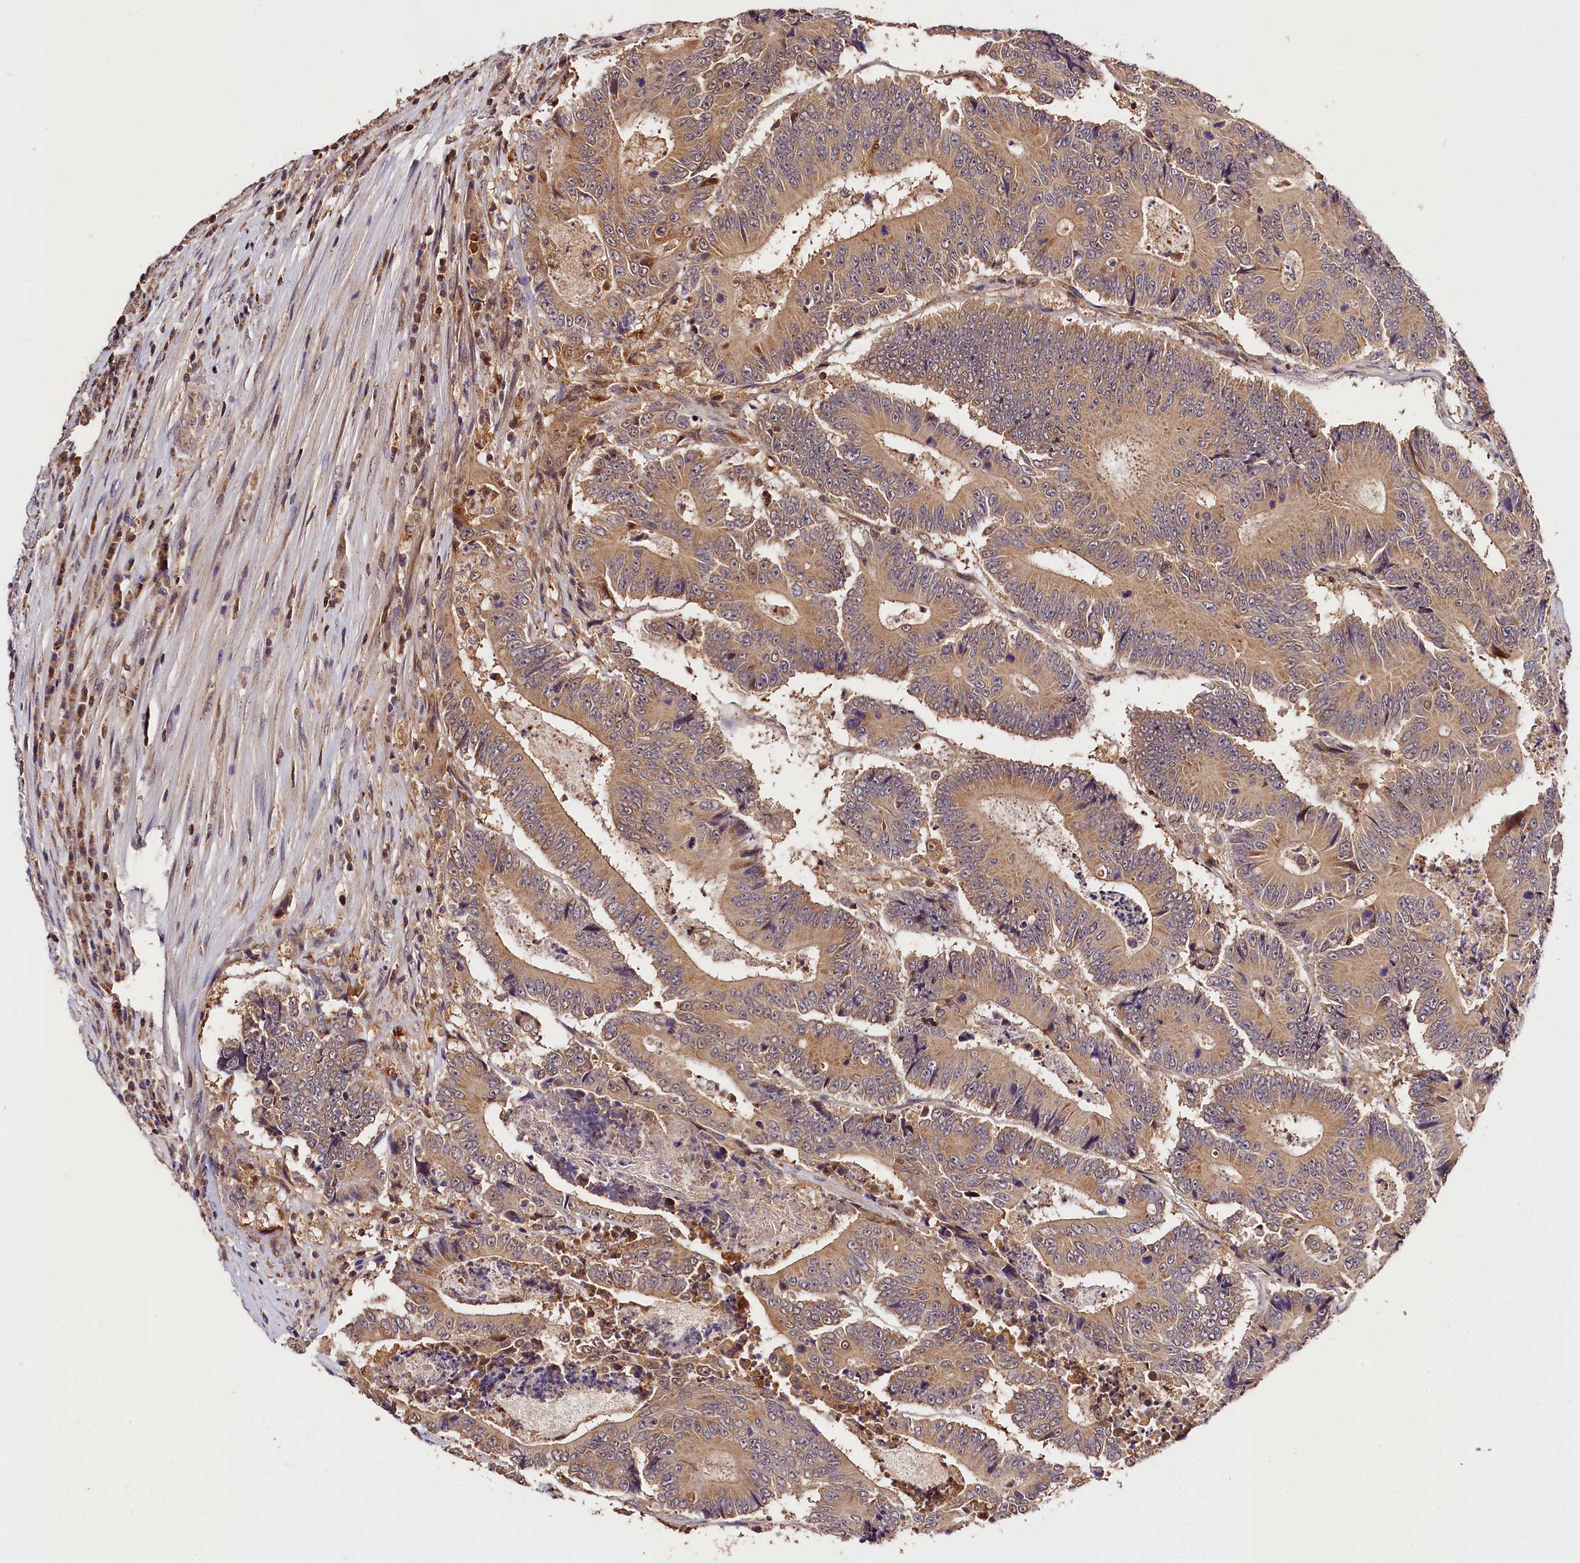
{"staining": {"intensity": "moderate", "quantity": ">75%", "location": "cytoplasmic/membranous"}, "tissue": "colorectal cancer", "cell_type": "Tumor cells", "image_type": "cancer", "snomed": [{"axis": "morphology", "description": "Adenocarcinoma, NOS"}, {"axis": "topography", "description": "Colon"}], "caption": "This micrograph shows immunohistochemistry (IHC) staining of colorectal cancer, with medium moderate cytoplasmic/membranous positivity in about >75% of tumor cells.", "gene": "KPTN", "patient": {"sex": "male", "age": 83}}